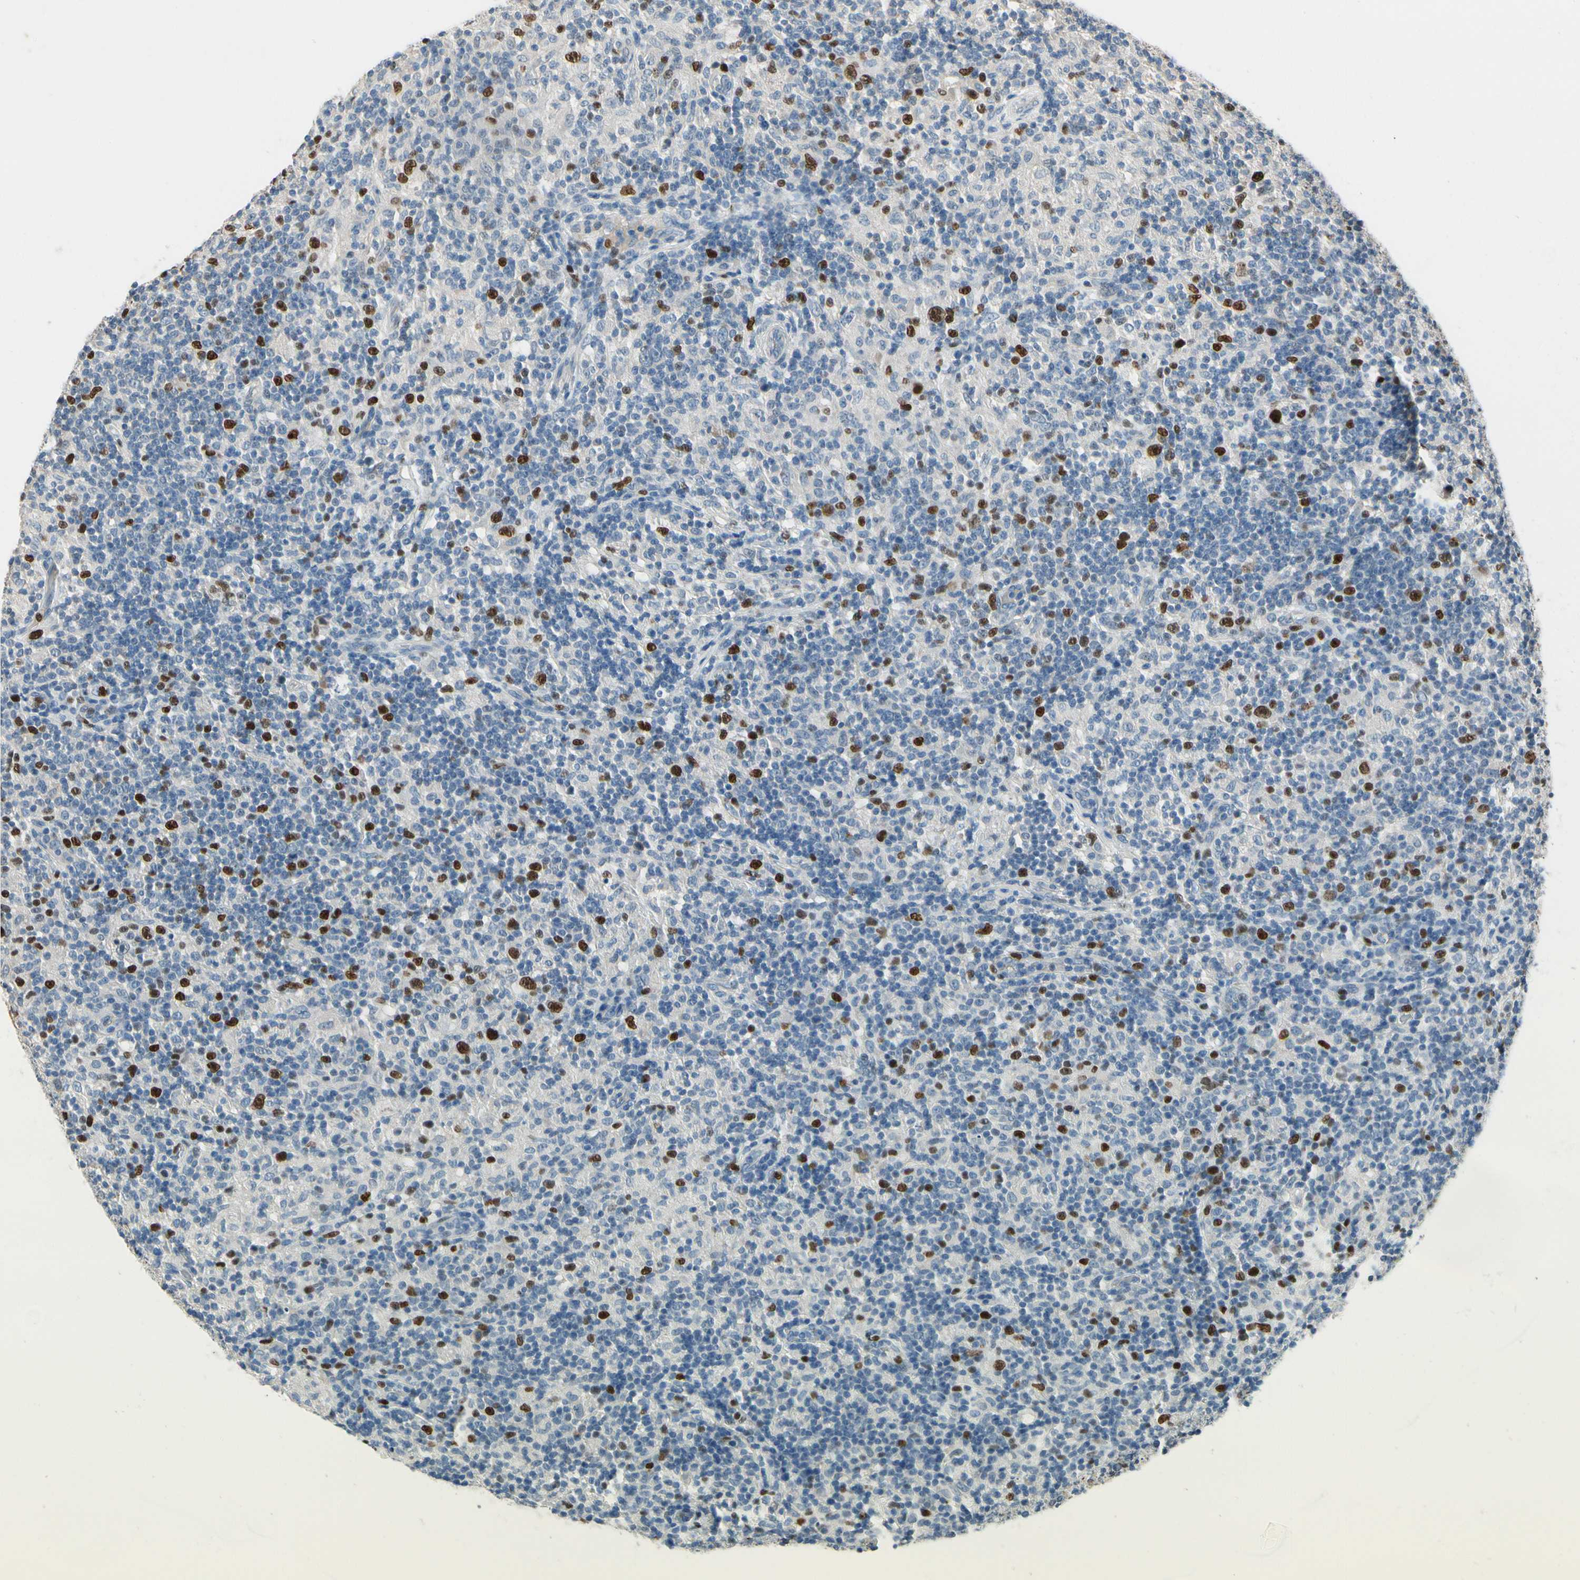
{"staining": {"intensity": "strong", "quantity": ">75%", "location": "nuclear"}, "tissue": "lymphoma", "cell_type": "Tumor cells", "image_type": "cancer", "snomed": [{"axis": "morphology", "description": "Hodgkin's disease, NOS"}, {"axis": "topography", "description": "Lymph node"}], "caption": "The histopathology image demonstrates immunohistochemical staining of lymphoma. There is strong nuclear staining is appreciated in approximately >75% of tumor cells. (DAB (3,3'-diaminobenzidine) IHC with brightfield microscopy, high magnification).", "gene": "ZKSCAN4", "patient": {"sex": "male", "age": 70}}